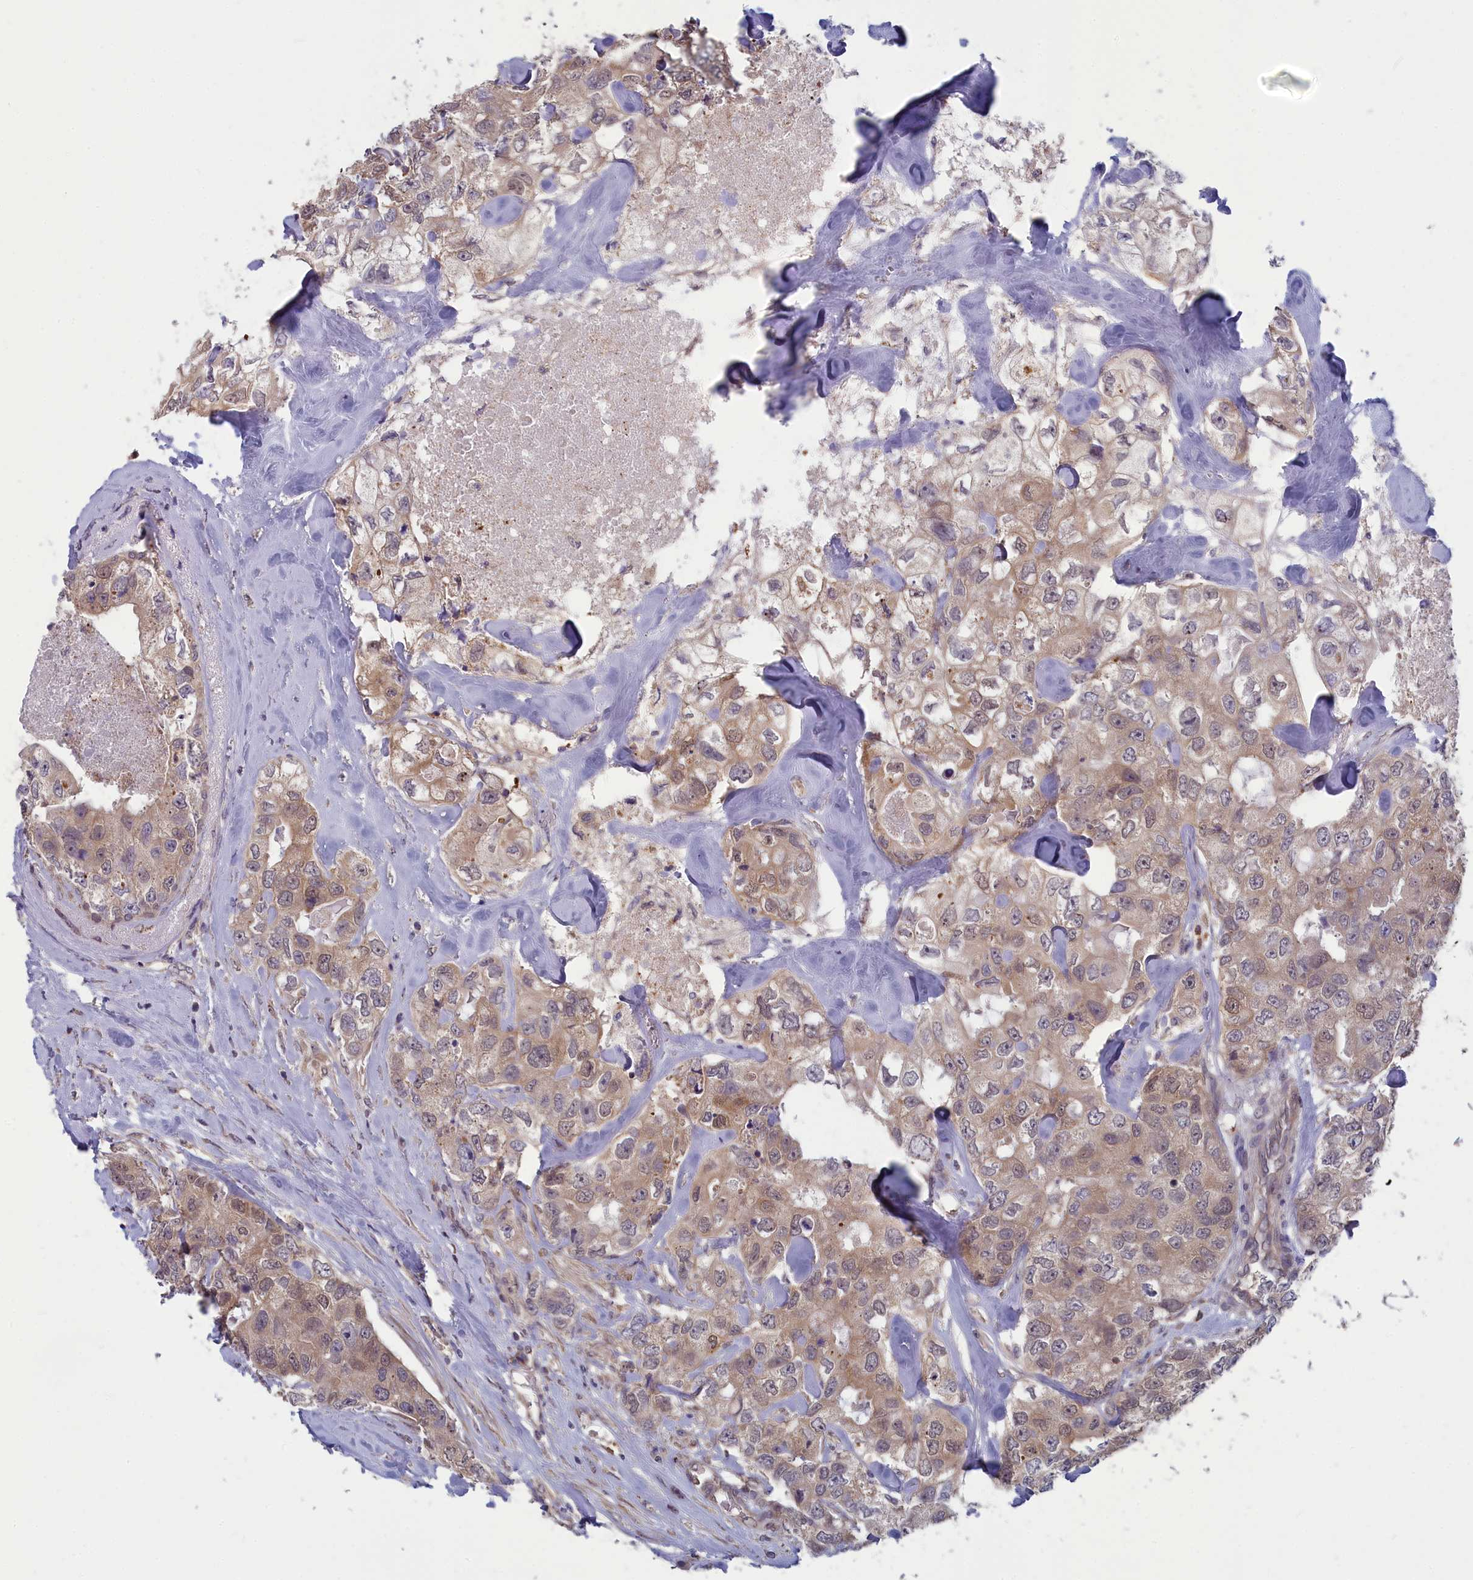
{"staining": {"intensity": "moderate", "quantity": "25%-75%", "location": "cytoplasmic/membranous,nuclear"}, "tissue": "breast cancer", "cell_type": "Tumor cells", "image_type": "cancer", "snomed": [{"axis": "morphology", "description": "Duct carcinoma"}, {"axis": "topography", "description": "Breast"}], "caption": "Human invasive ductal carcinoma (breast) stained with a brown dye displays moderate cytoplasmic/membranous and nuclear positive positivity in about 25%-75% of tumor cells.", "gene": "MRI1", "patient": {"sex": "female", "age": 62}}